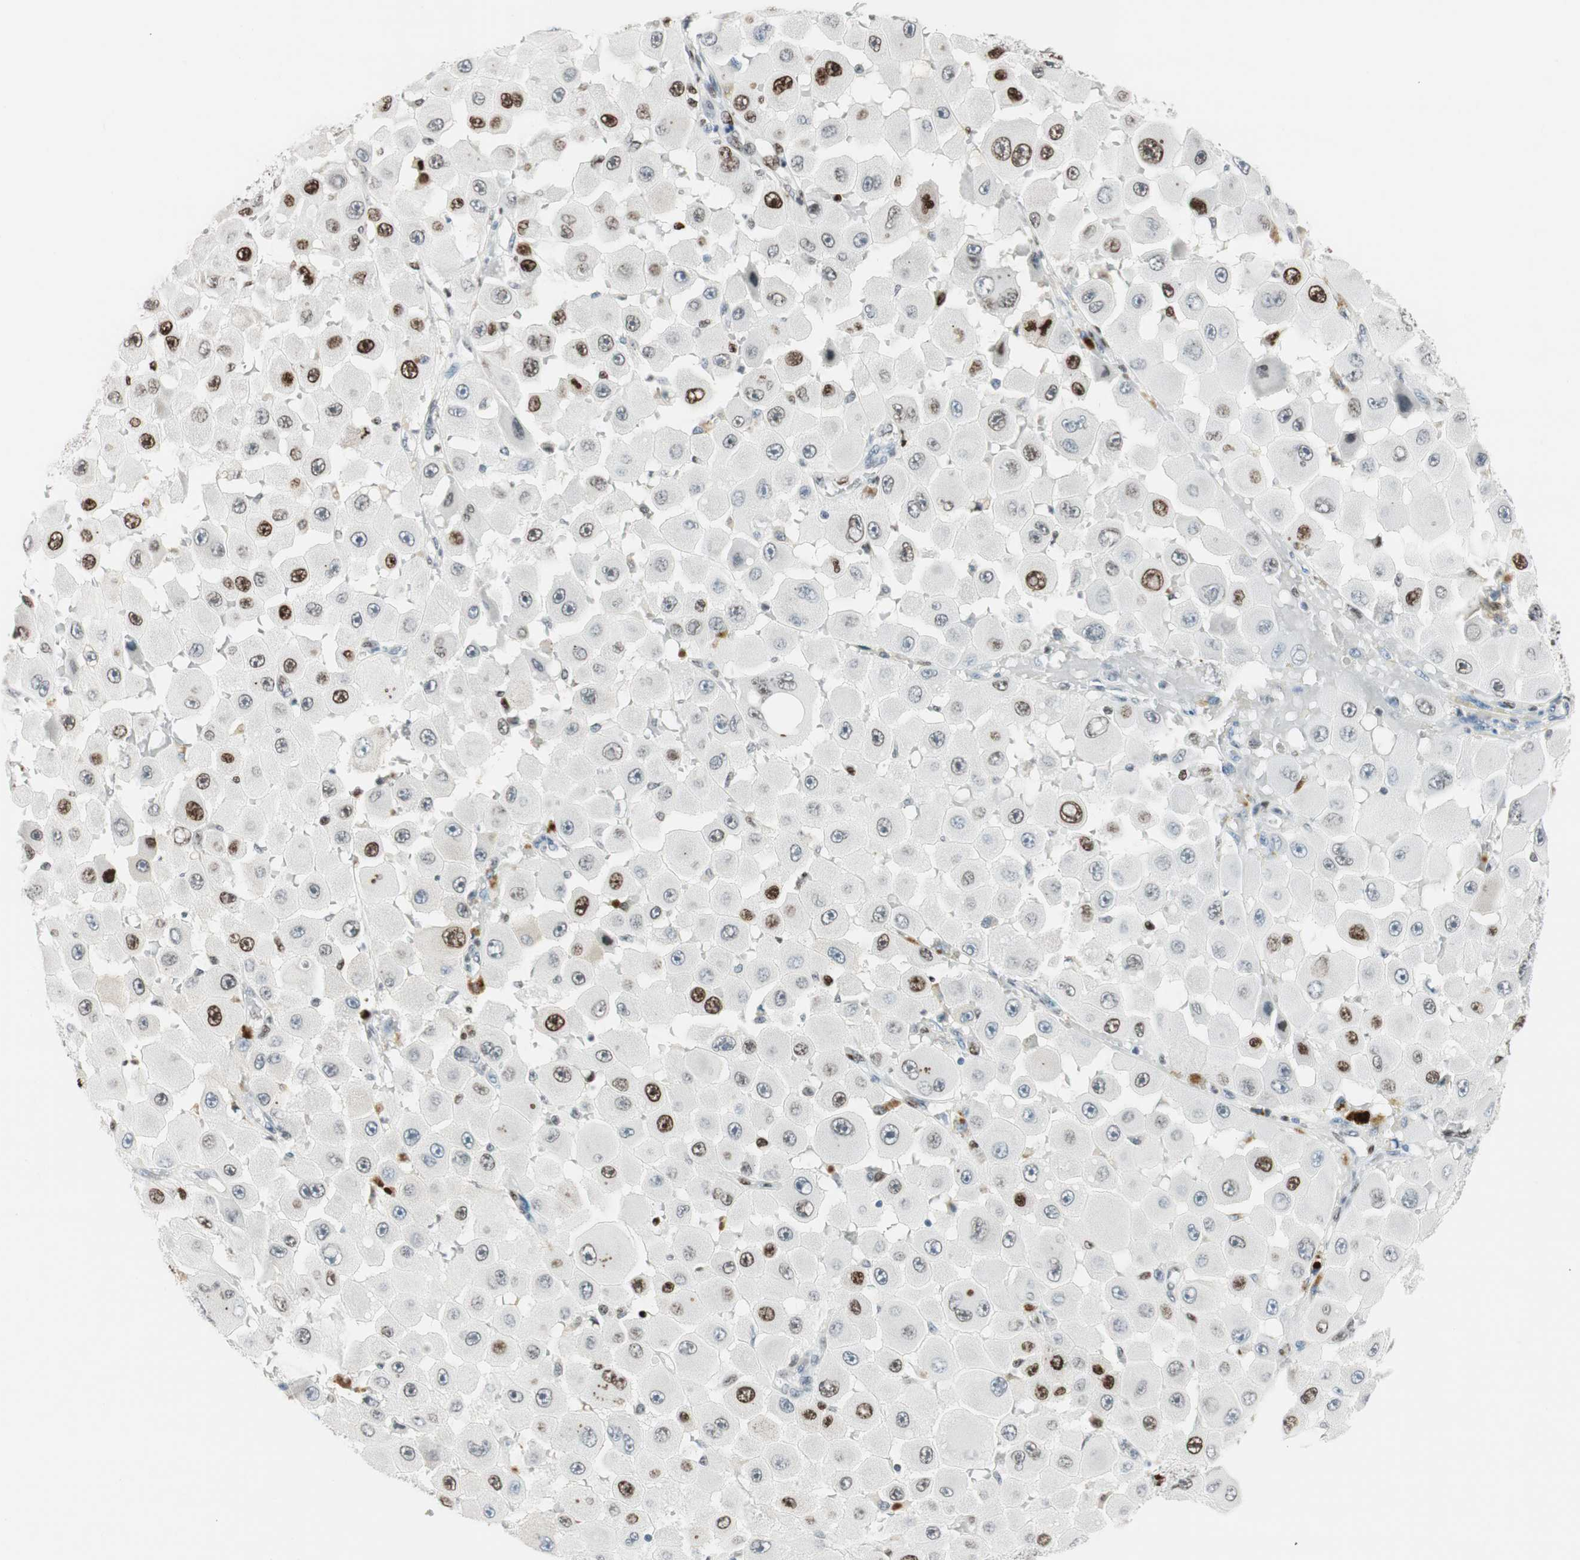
{"staining": {"intensity": "strong", "quantity": "25%-75%", "location": "nuclear"}, "tissue": "melanoma", "cell_type": "Tumor cells", "image_type": "cancer", "snomed": [{"axis": "morphology", "description": "Malignant melanoma, NOS"}, {"axis": "topography", "description": "Skin"}], "caption": "Human melanoma stained with a brown dye displays strong nuclear positive staining in about 25%-75% of tumor cells.", "gene": "EZH2", "patient": {"sex": "female", "age": 81}}